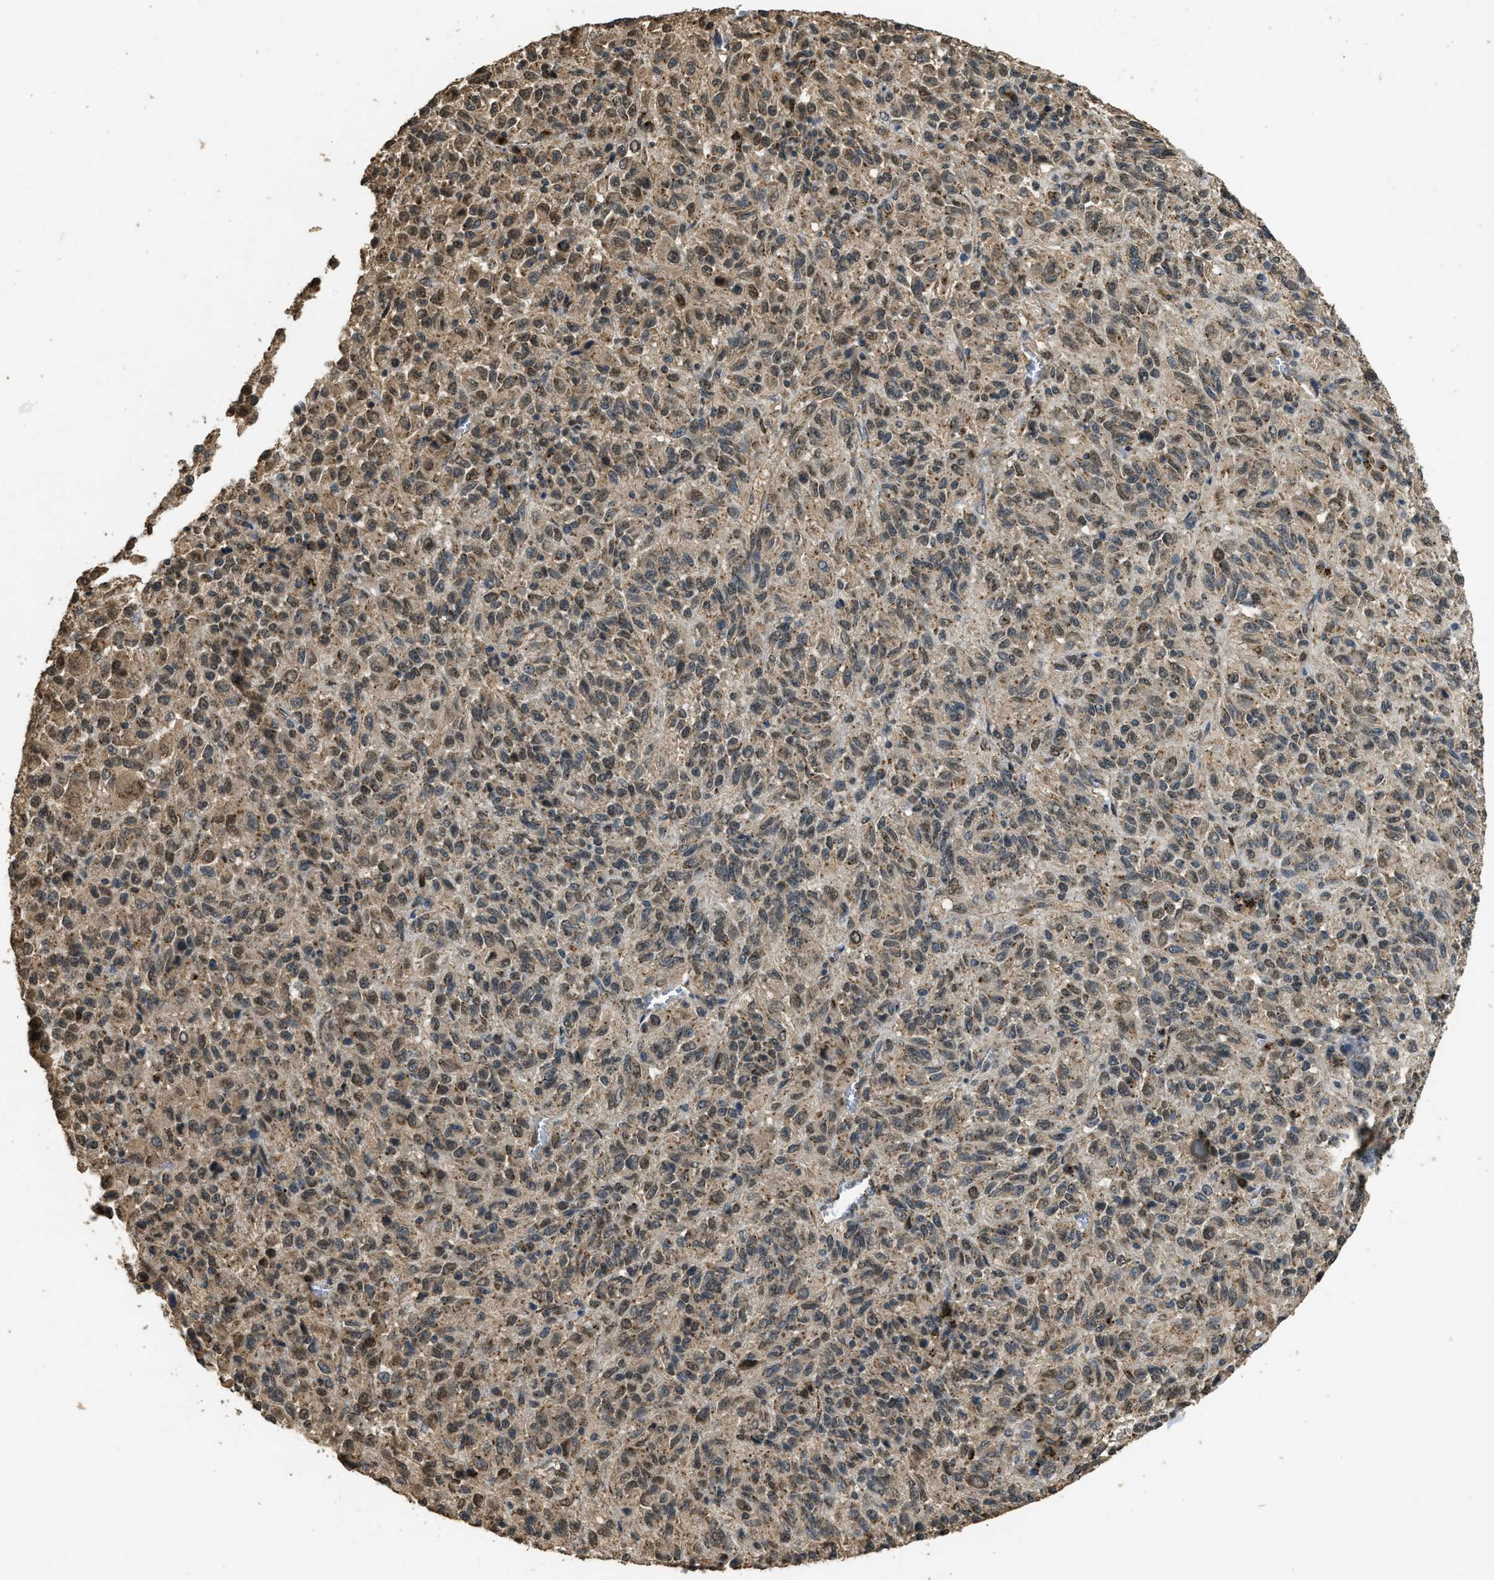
{"staining": {"intensity": "moderate", "quantity": ">75%", "location": "cytoplasmic/membranous,nuclear"}, "tissue": "melanoma", "cell_type": "Tumor cells", "image_type": "cancer", "snomed": [{"axis": "morphology", "description": "Malignant melanoma, Metastatic site"}, {"axis": "topography", "description": "Lung"}], "caption": "This is a histology image of IHC staining of melanoma, which shows moderate staining in the cytoplasmic/membranous and nuclear of tumor cells.", "gene": "IPO7", "patient": {"sex": "male", "age": 64}}